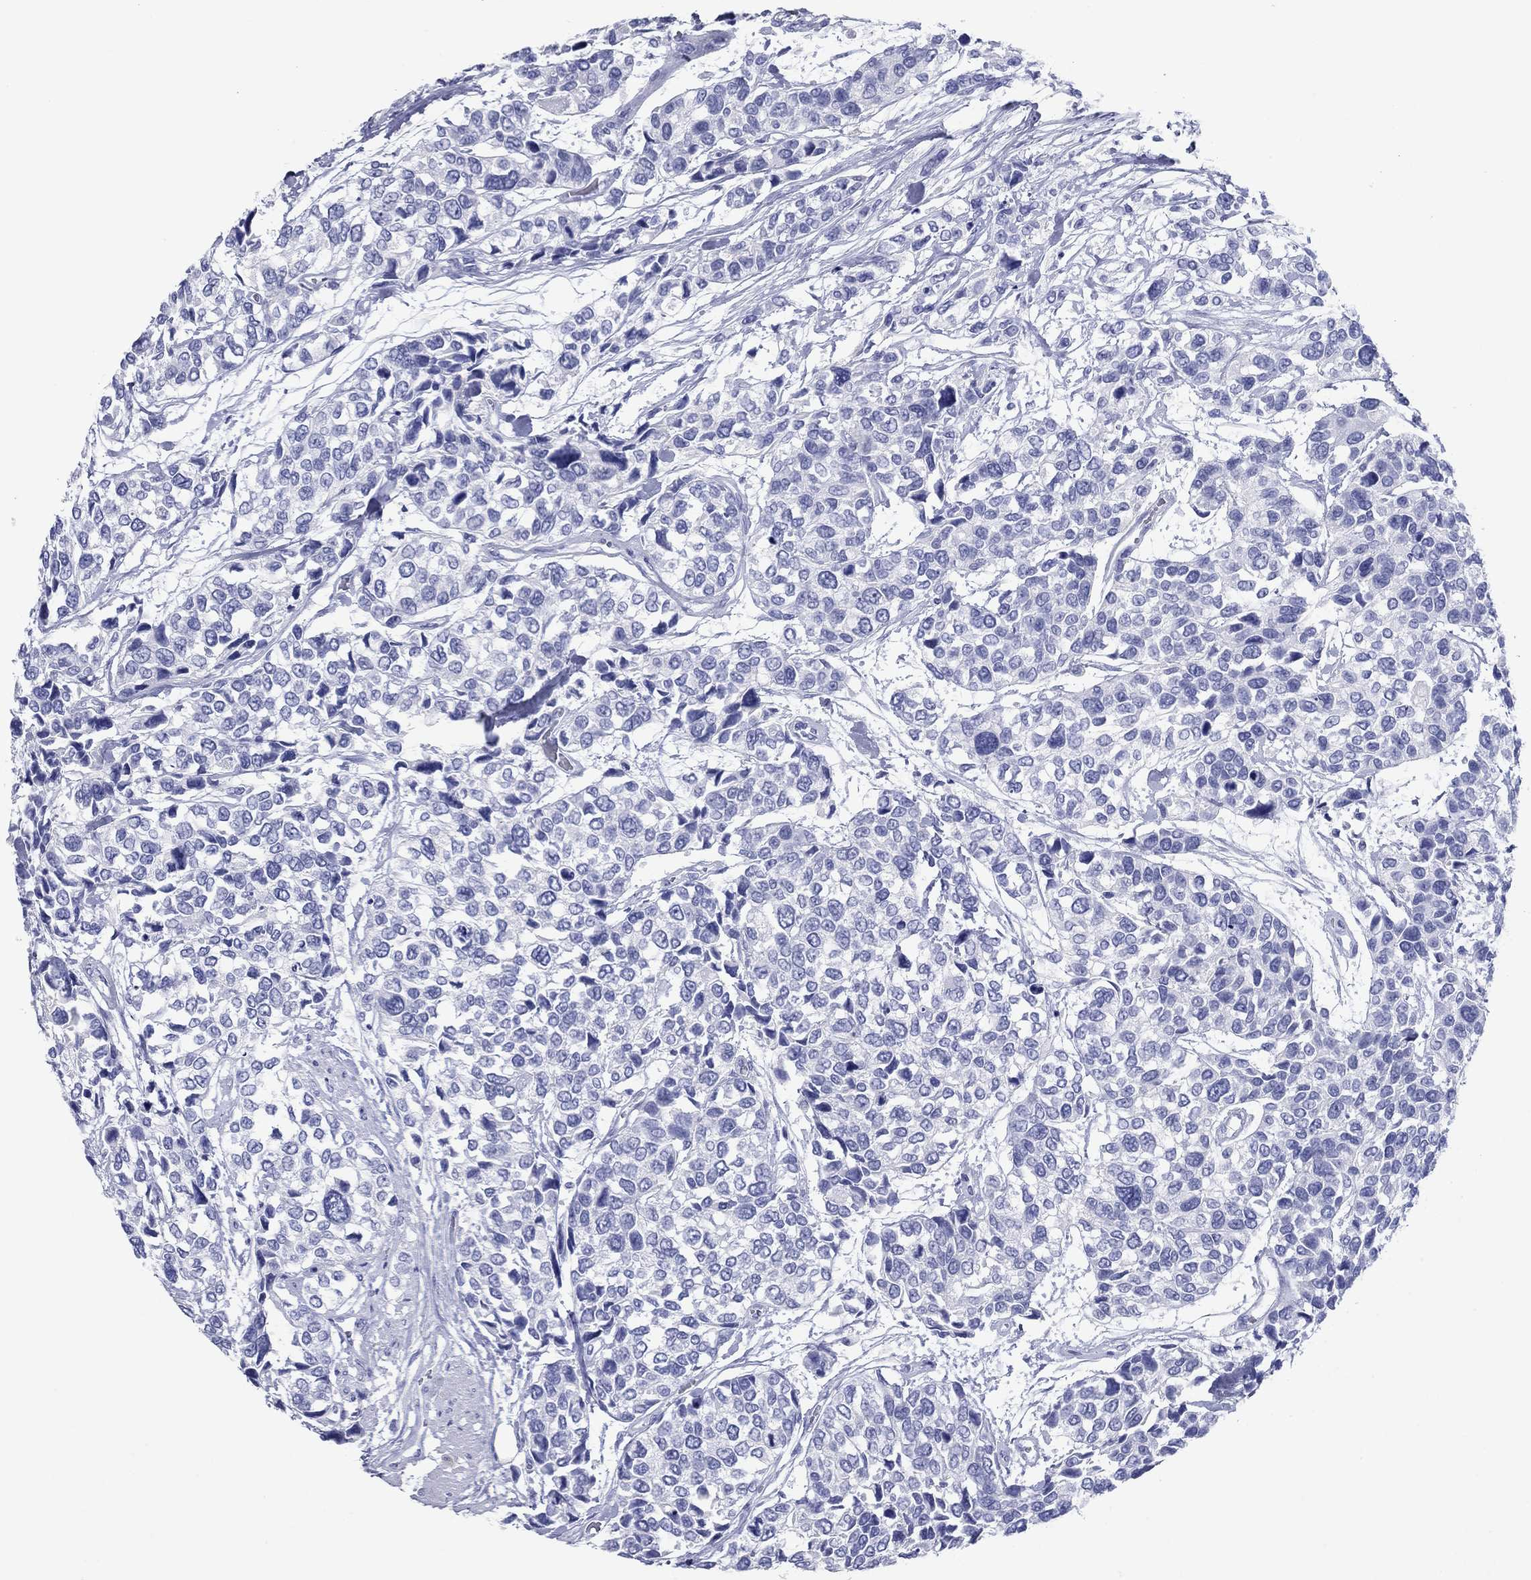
{"staining": {"intensity": "negative", "quantity": "none", "location": "none"}, "tissue": "urothelial cancer", "cell_type": "Tumor cells", "image_type": "cancer", "snomed": [{"axis": "morphology", "description": "Urothelial carcinoma, High grade"}, {"axis": "topography", "description": "Urinary bladder"}], "caption": "Tumor cells are negative for protein expression in human urothelial carcinoma (high-grade).", "gene": "ATP4A", "patient": {"sex": "male", "age": 77}}